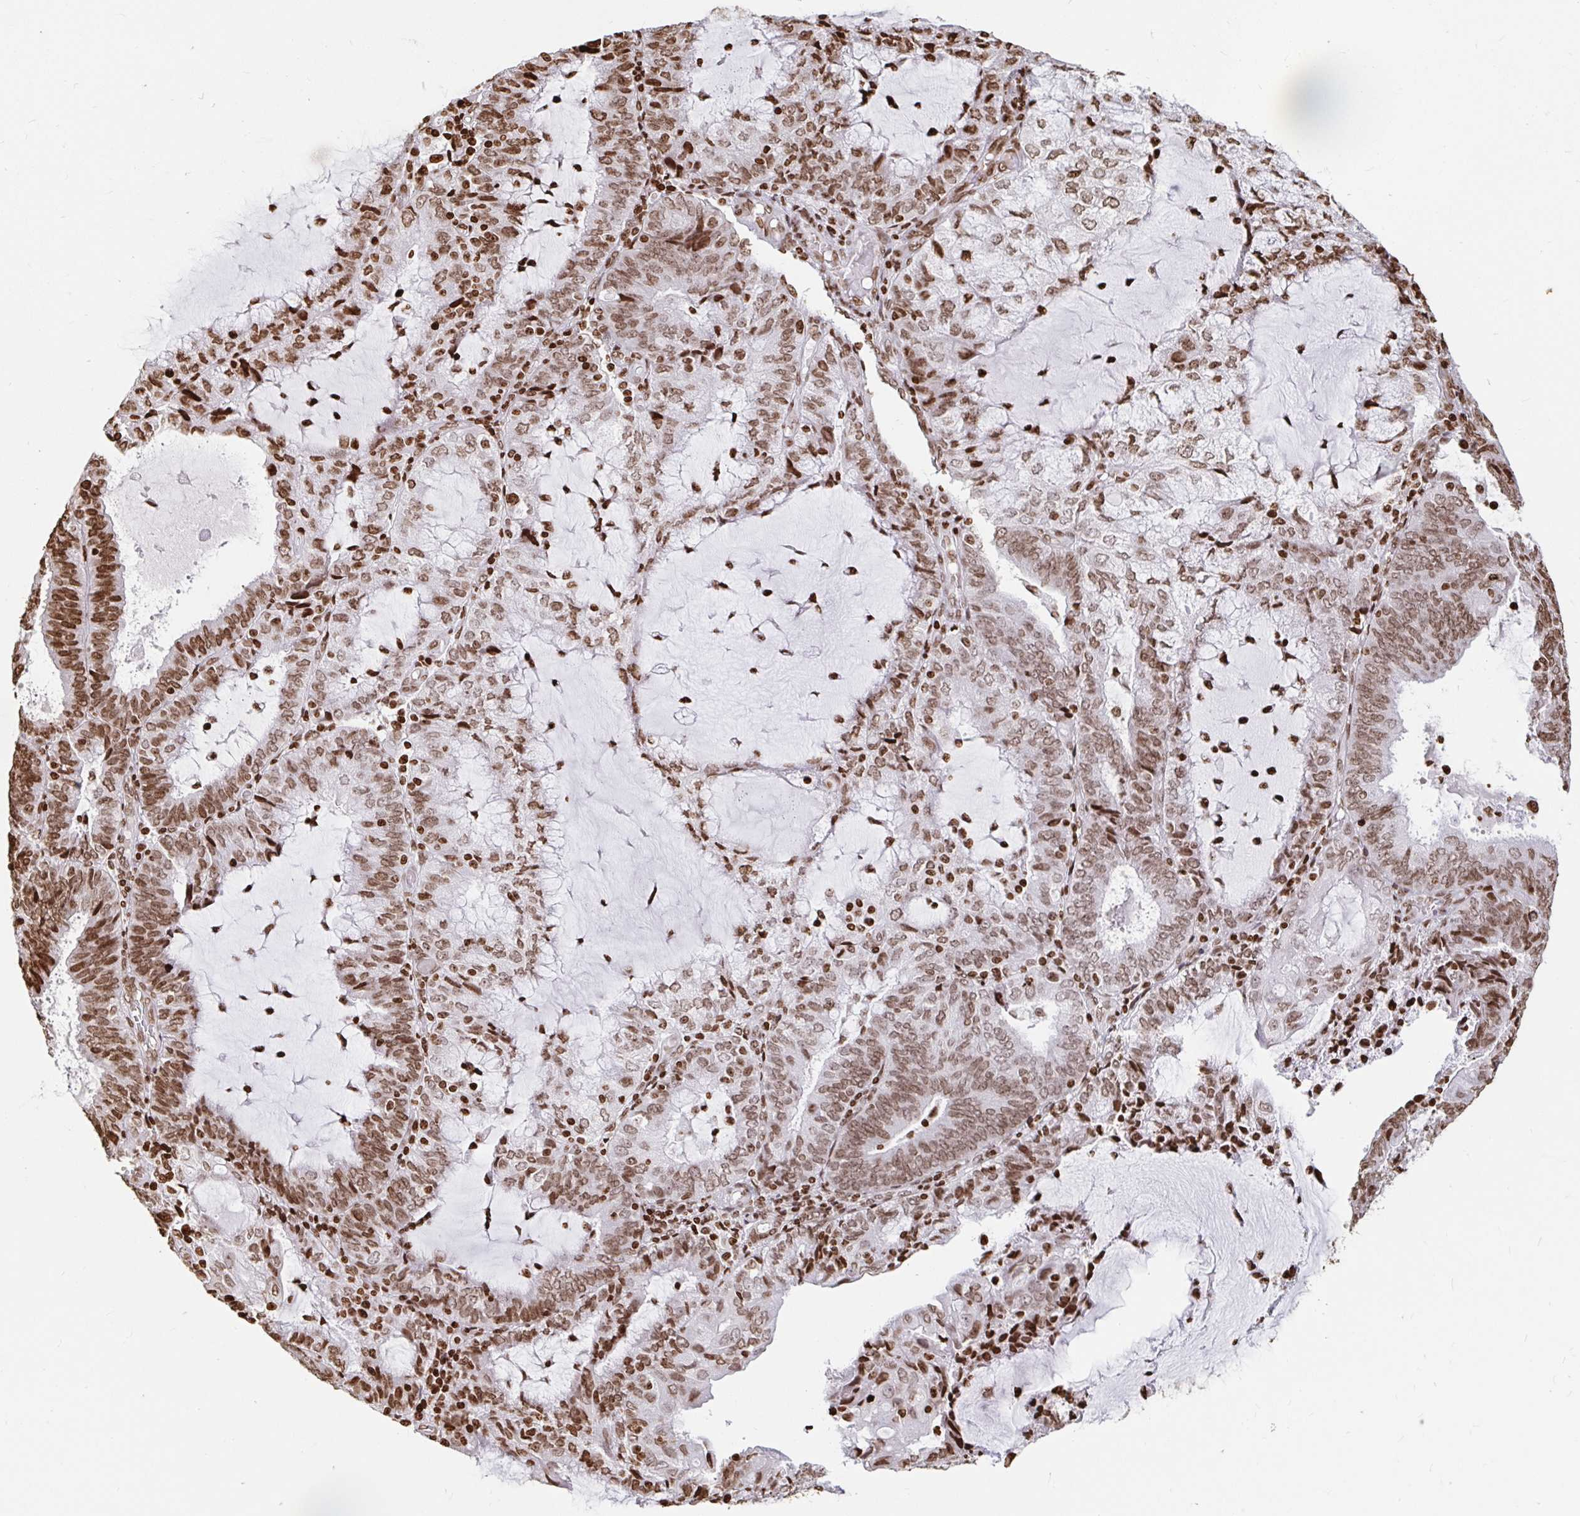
{"staining": {"intensity": "moderate", "quantity": ">75%", "location": "nuclear"}, "tissue": "endometrial cancer", "cell_type": "Tumor cells", "image_type": "cancer", "snomed": [{"axis": "morphology", "description": "Adenocarcinoma, NOS"}, {"axis": "topography", "description": "Endometrium"}], "caption": "Immunohistochemistry staining of endometrial cancer, which reveals medium levels of moderate nuclear expression in approximately >75% of tumor cells indicating moderate nuclear protein expression. The staining was performed using DAB (brown) for protein detection and nuclei were counterstained in hematoxylin (blue).", "gene": "H2BC5", "patient": {"sex": "female", "age": 81}}